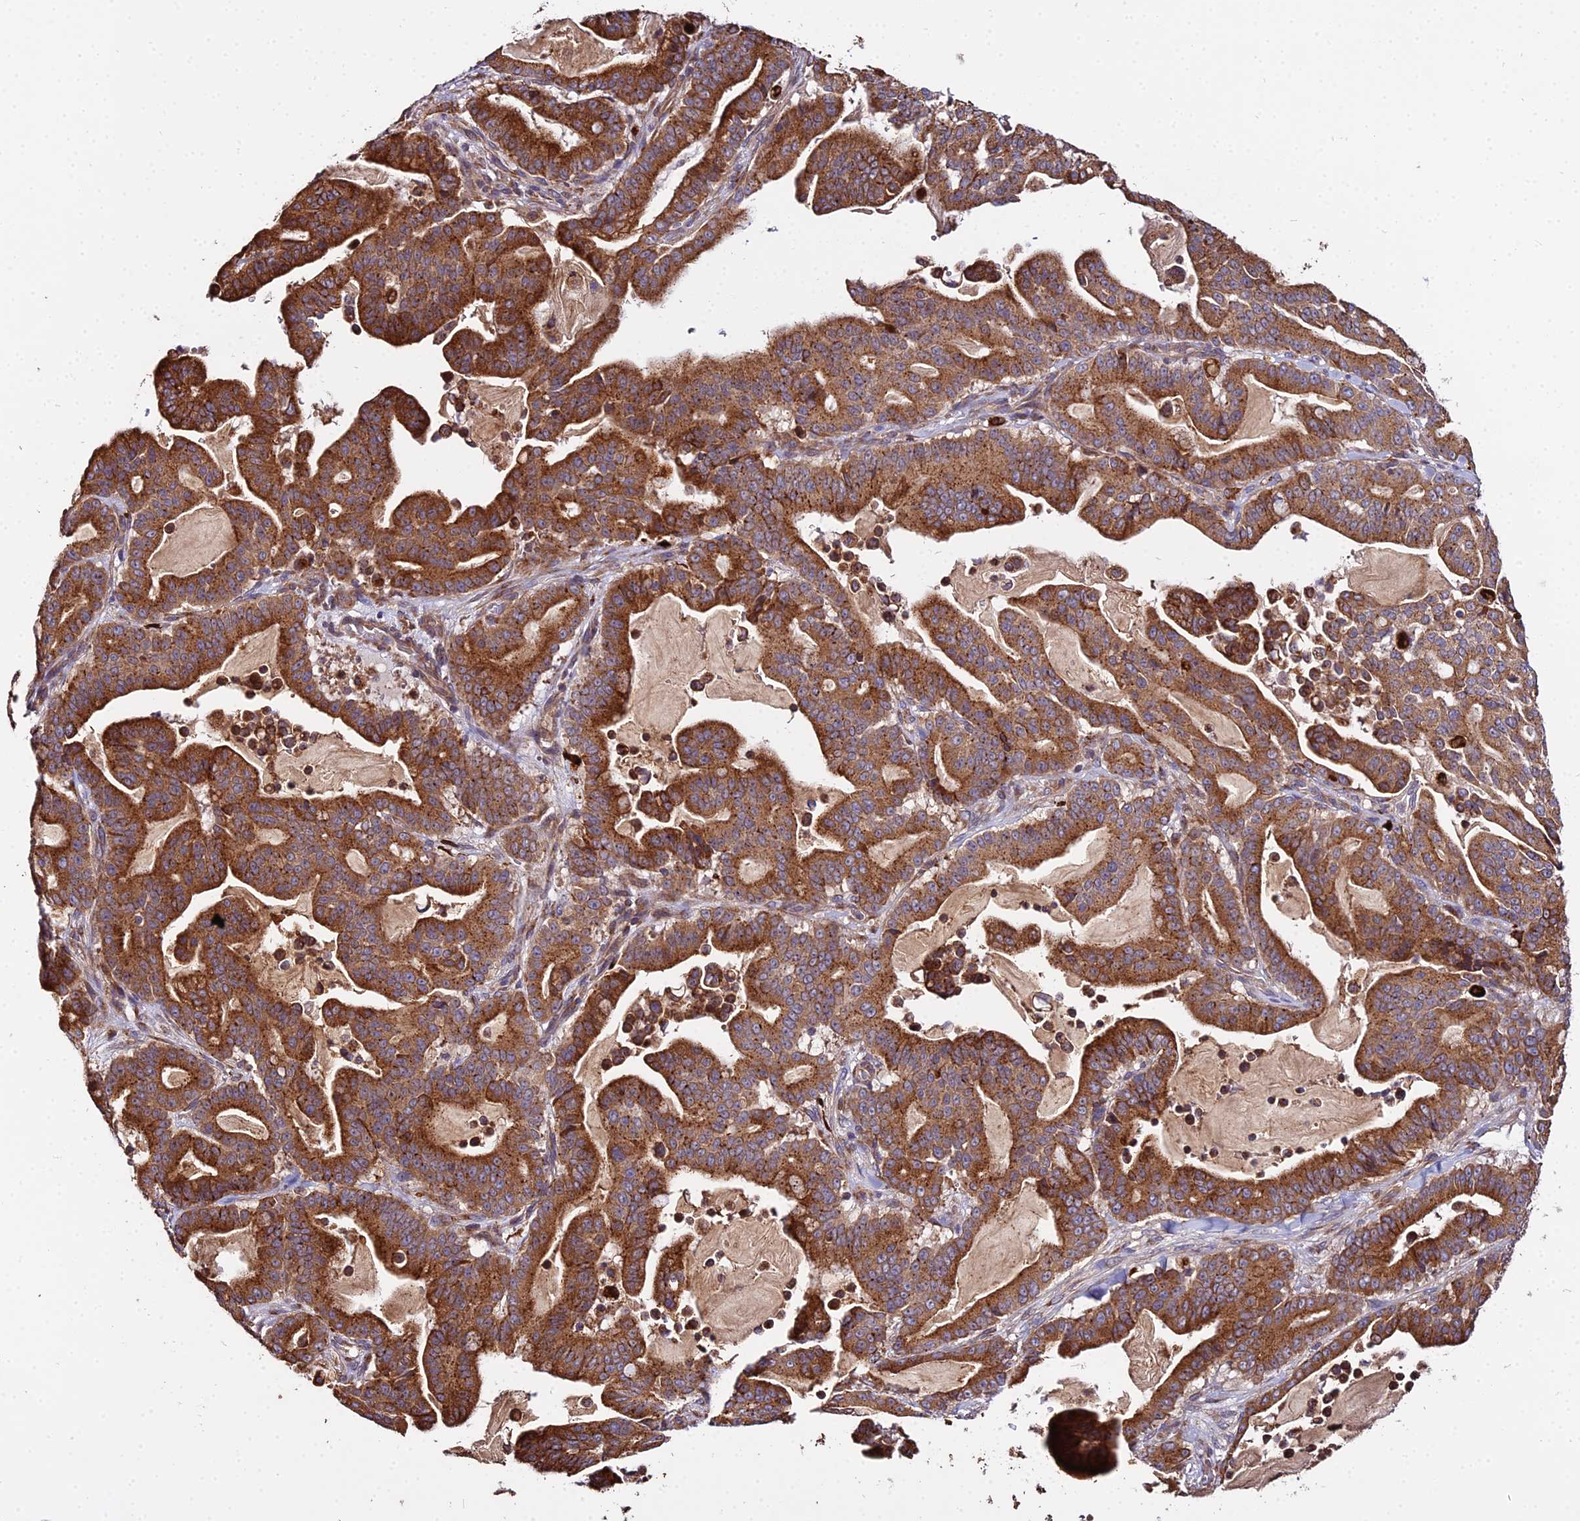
{"staining": {"intensity": "strong", "quantity": ">75%", "location": "cytoplasmic/membranous"}, "tissue": "pancreatic cancer", "cell_type": "Tumor cells", "image_type": "cancer", "snomed": [{"axis": "morphology", "description": "Adenocarcinoma, NOS"}, {"axis": "topography", "description": "Pancreas"}], "caption": "This is an image of immunohistochemistry (IHC) staining of pancreatic cancer (adenocarcinoma), which shows strong staining in the cytoplasmic/membranous of tumor cells.", "gene": "PEX19", "patient": {"sex": "male", "age": 63}}